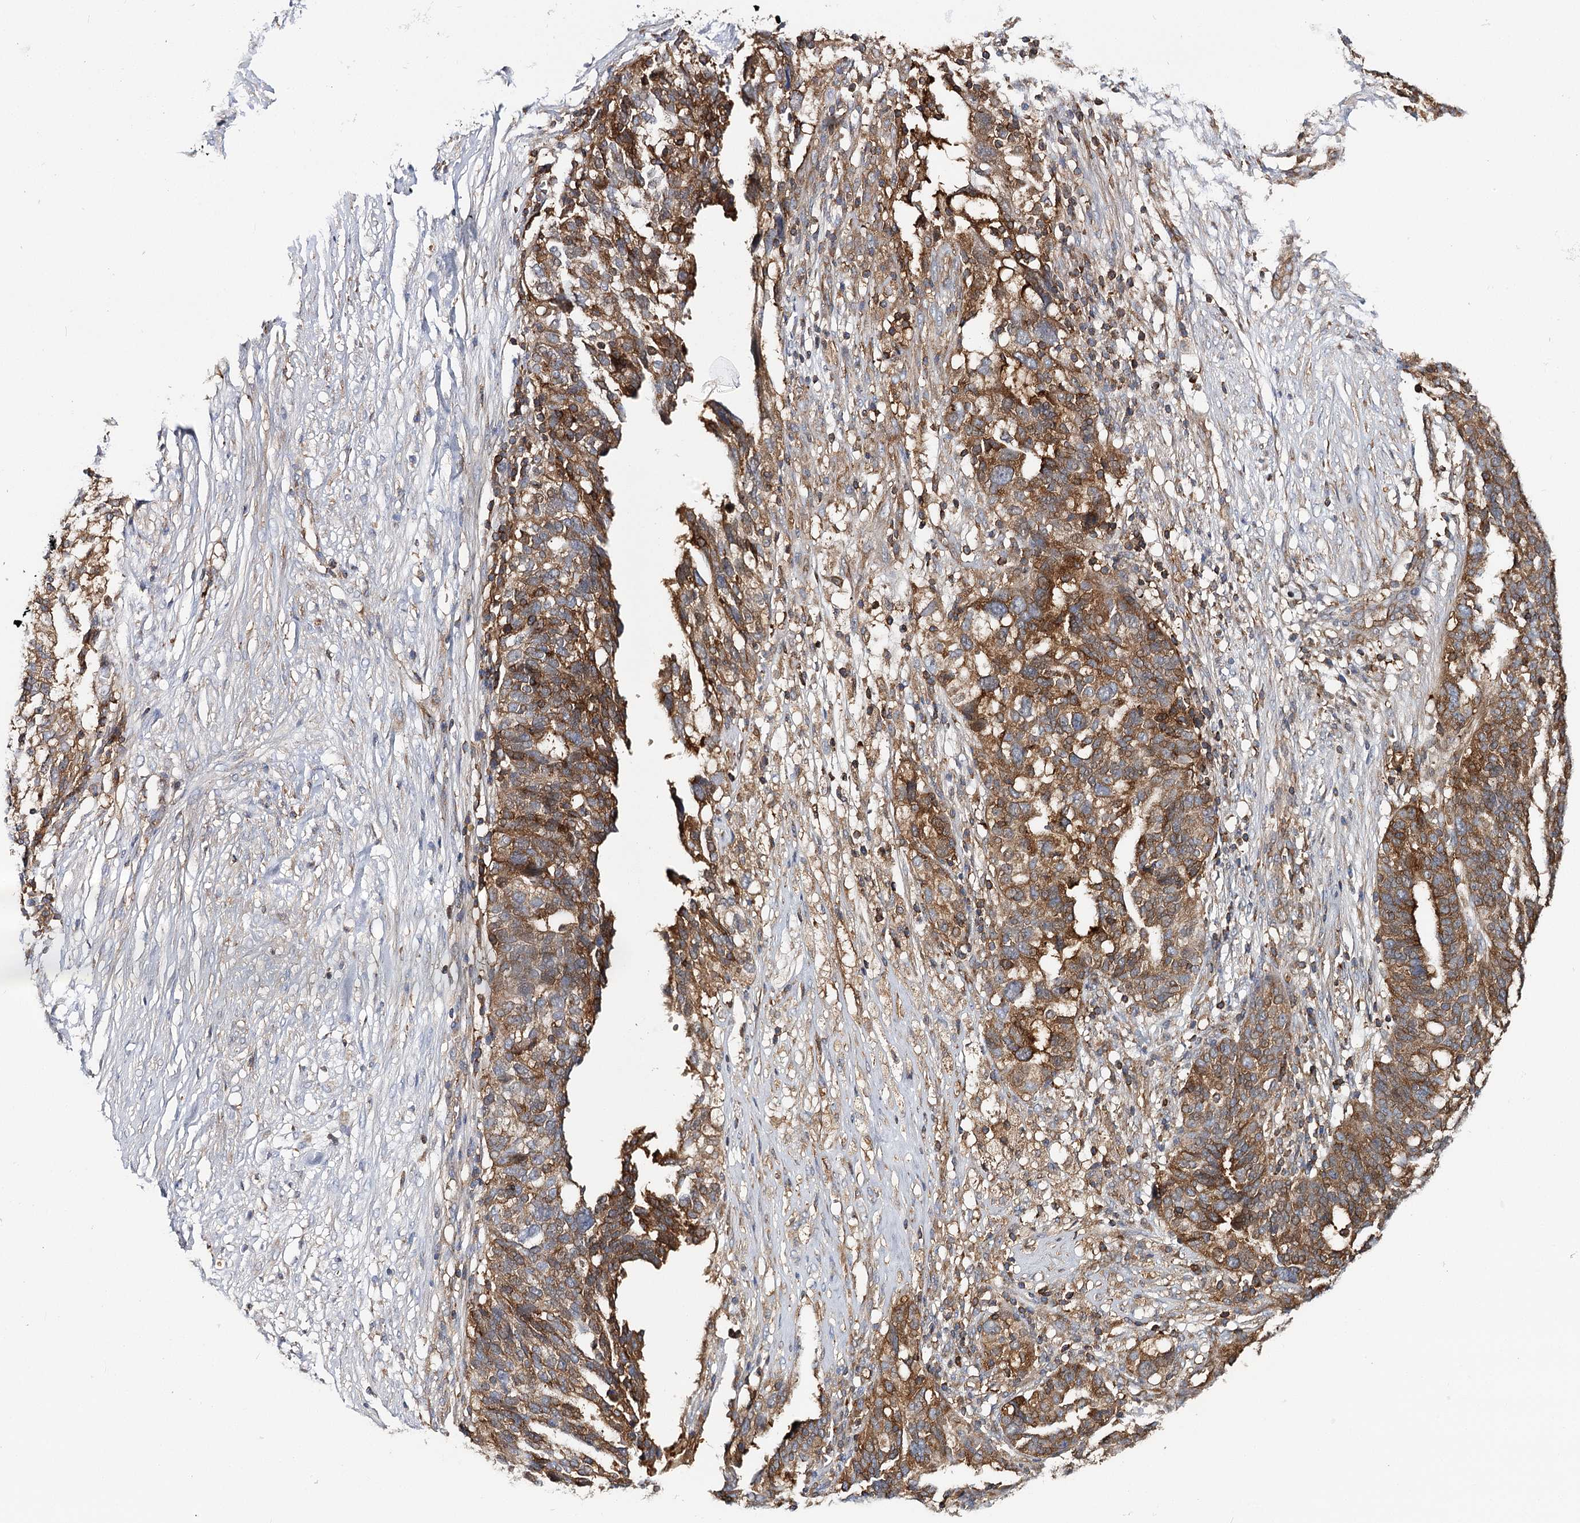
{"staining": {"intensity": "moderate", "quantity": ">75%", "location": "cytoplasmic/membranous"}, "tissue": "ovarian cancer", "cell_type": "Tumor cells", "image_type": "cancer", "snomed": [{"axis": "morphology", "description": "Cystadenocarcinoma, serous, NOS"}, {"axis": "topography", "description": "Ovary"}], "caption": "IHC of human serous cystadenocarcinoma (ovarian) displays medium levels of moderate cytoplasmic/membranous expression in about >75% of tumor cells. (Brightfield microscopy of DAB IHC at high magnification).", "gene": "SEC24B", "patient": {"sex": "female", "age": 59}}